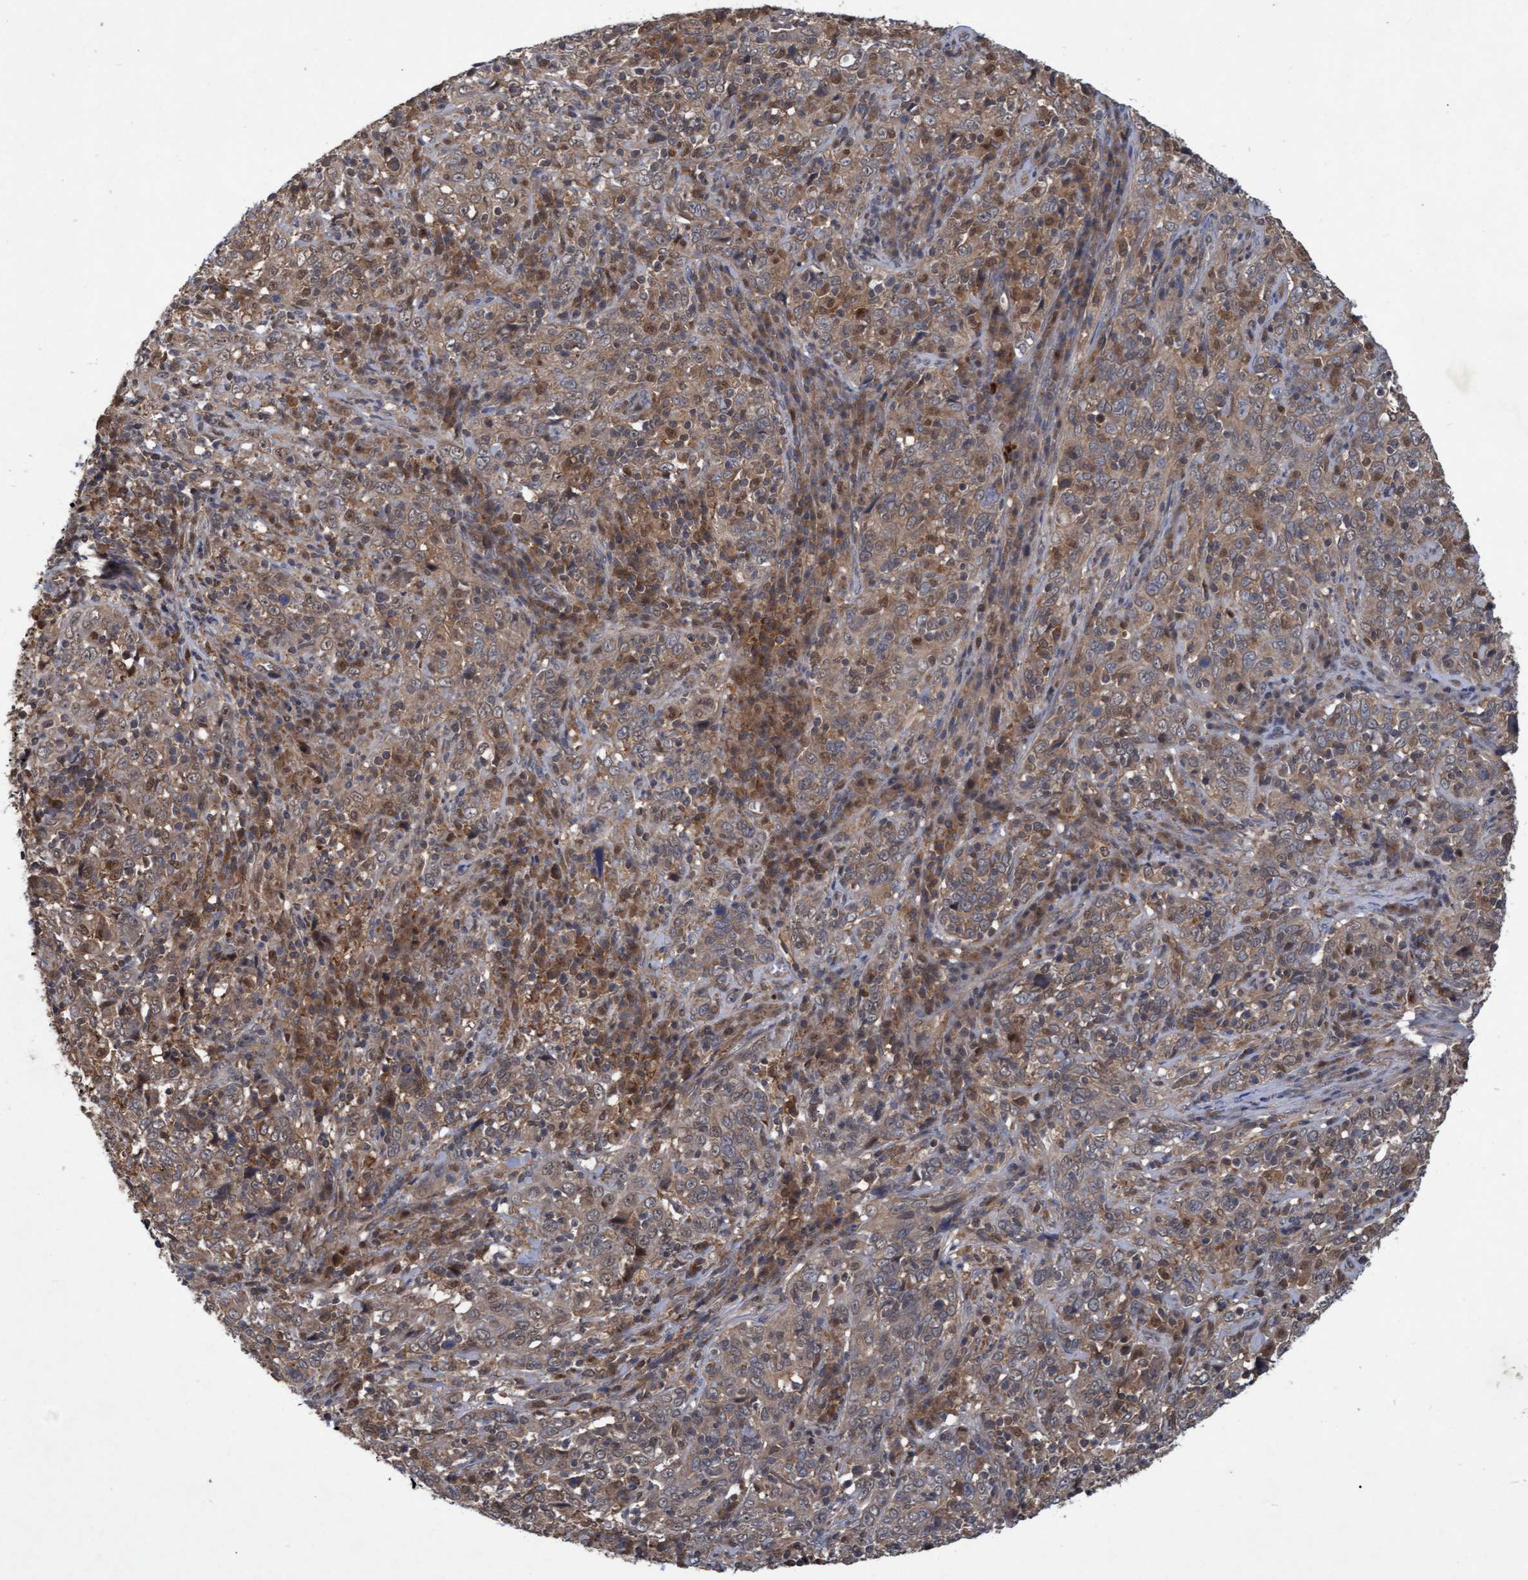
{"staining": {"intensity": "weak", "quantity": ">75%", "location": "cytoplasmic/membranous,nuclear"}, "tissue": "cervical cancer", "cell_type": "Tumor cells", "image_type": "cancer", "snomed": [{"axis": "morphology", "description": "Squamous cell carcinoma, NOS"}, {"axis": "topography", "description": "Cervix"}], "caption": "There is low levels of weak cytoplasmic/membranous and nuclear expression in tumor cells of cervical squamous cell carcinoma, as demonstrated by immunohistochemical staining (brown color).", "gene": "PSMB6", "patient": {"sex": "female", "age": 46}}